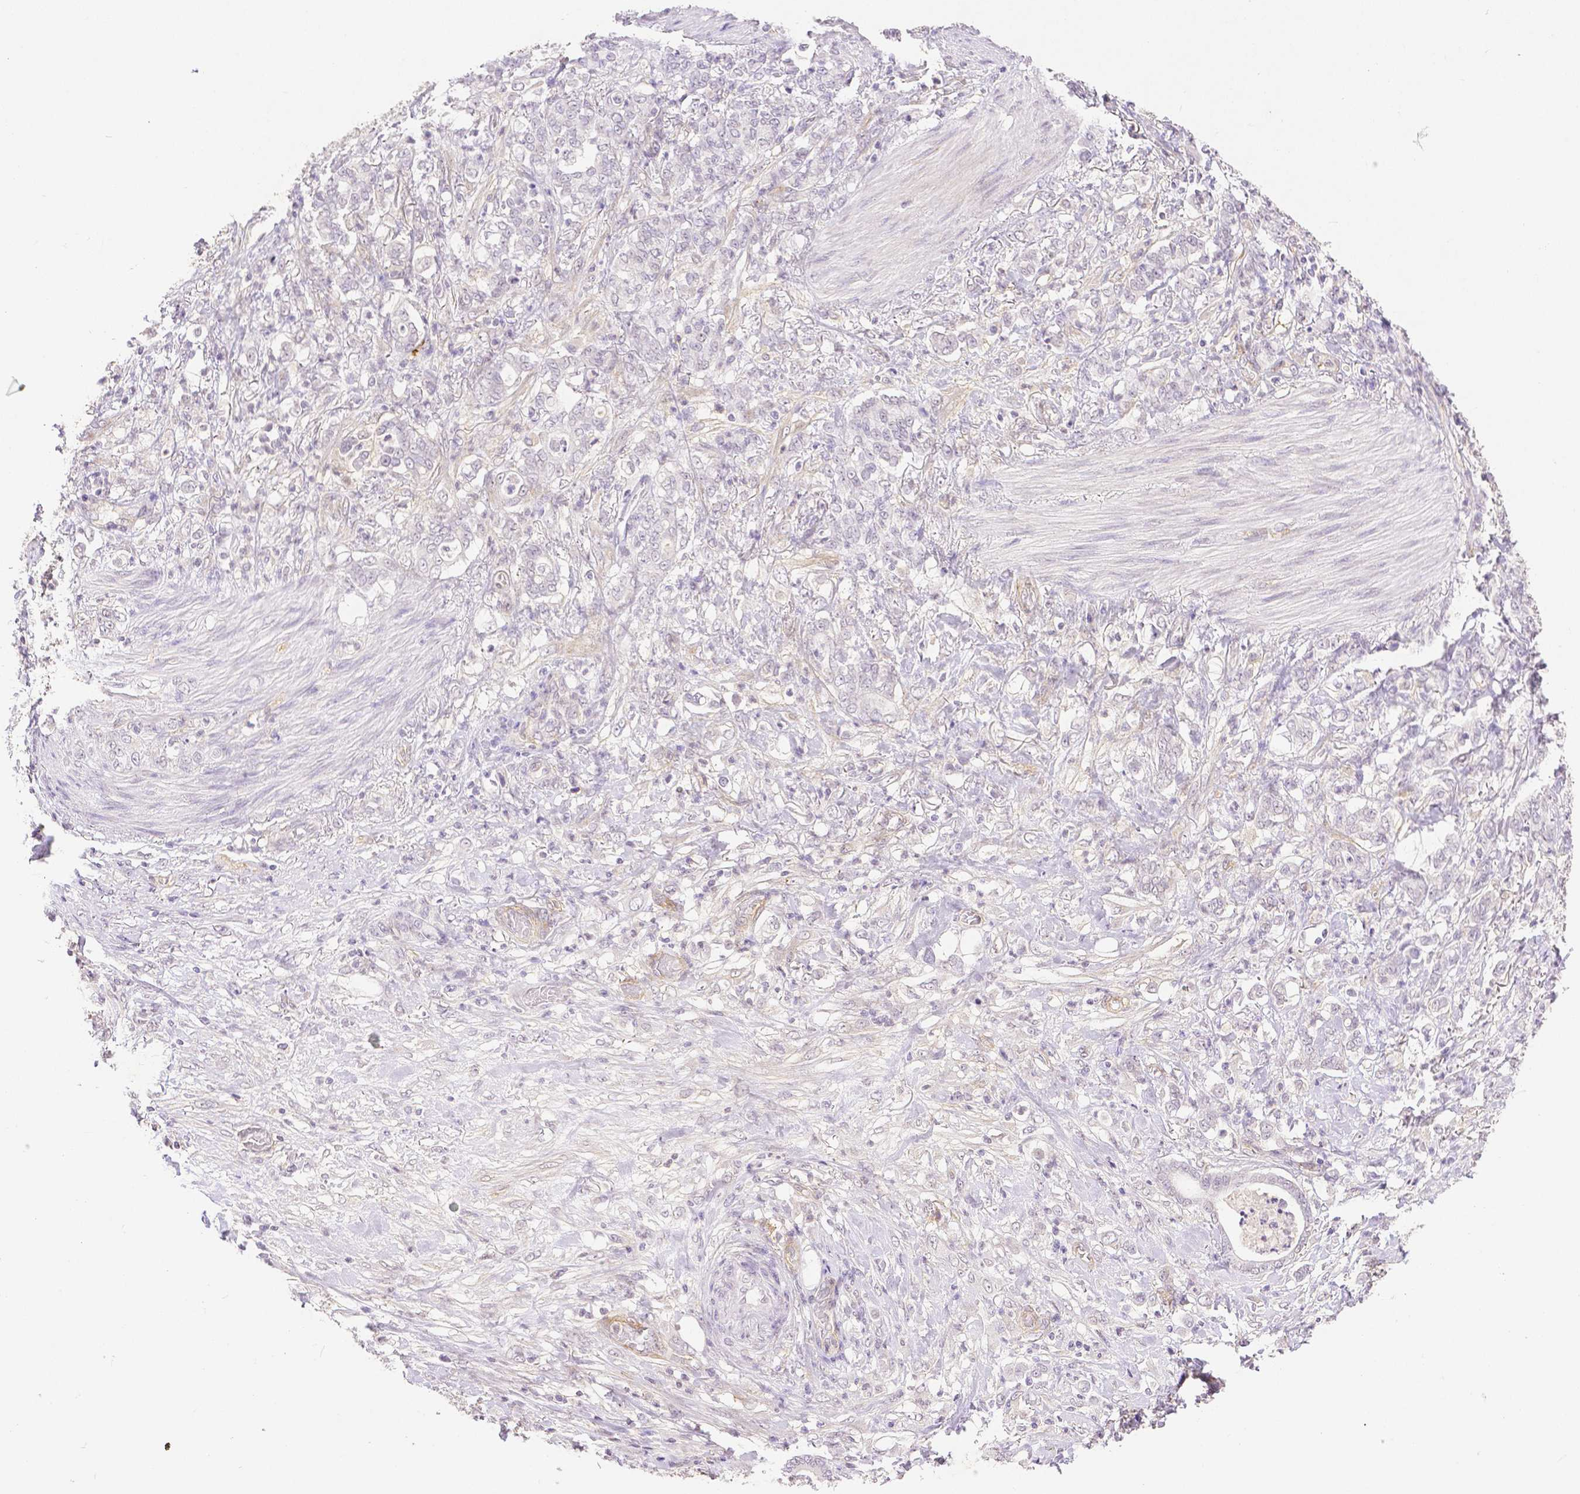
{"staining": {"intensity": "negative", "quantity": "none", "location": "none"}, "tissue": "stomach cancer", "cell_type": "Tumor cells", "image_type": "cancer", "snomed": [{"axis": "morphology", "description": "Adenocarcinoma, NOS"}, {"axis": "topography", "description": "Stomach"}], "caption": "Immunohistochemistry image of neoplastic tissue: stomach cancer stained with DAB exhibits no significant protein expression in tumor cells.", "gene": "THY1", "patient": {"sex": "female", "age": 79}}